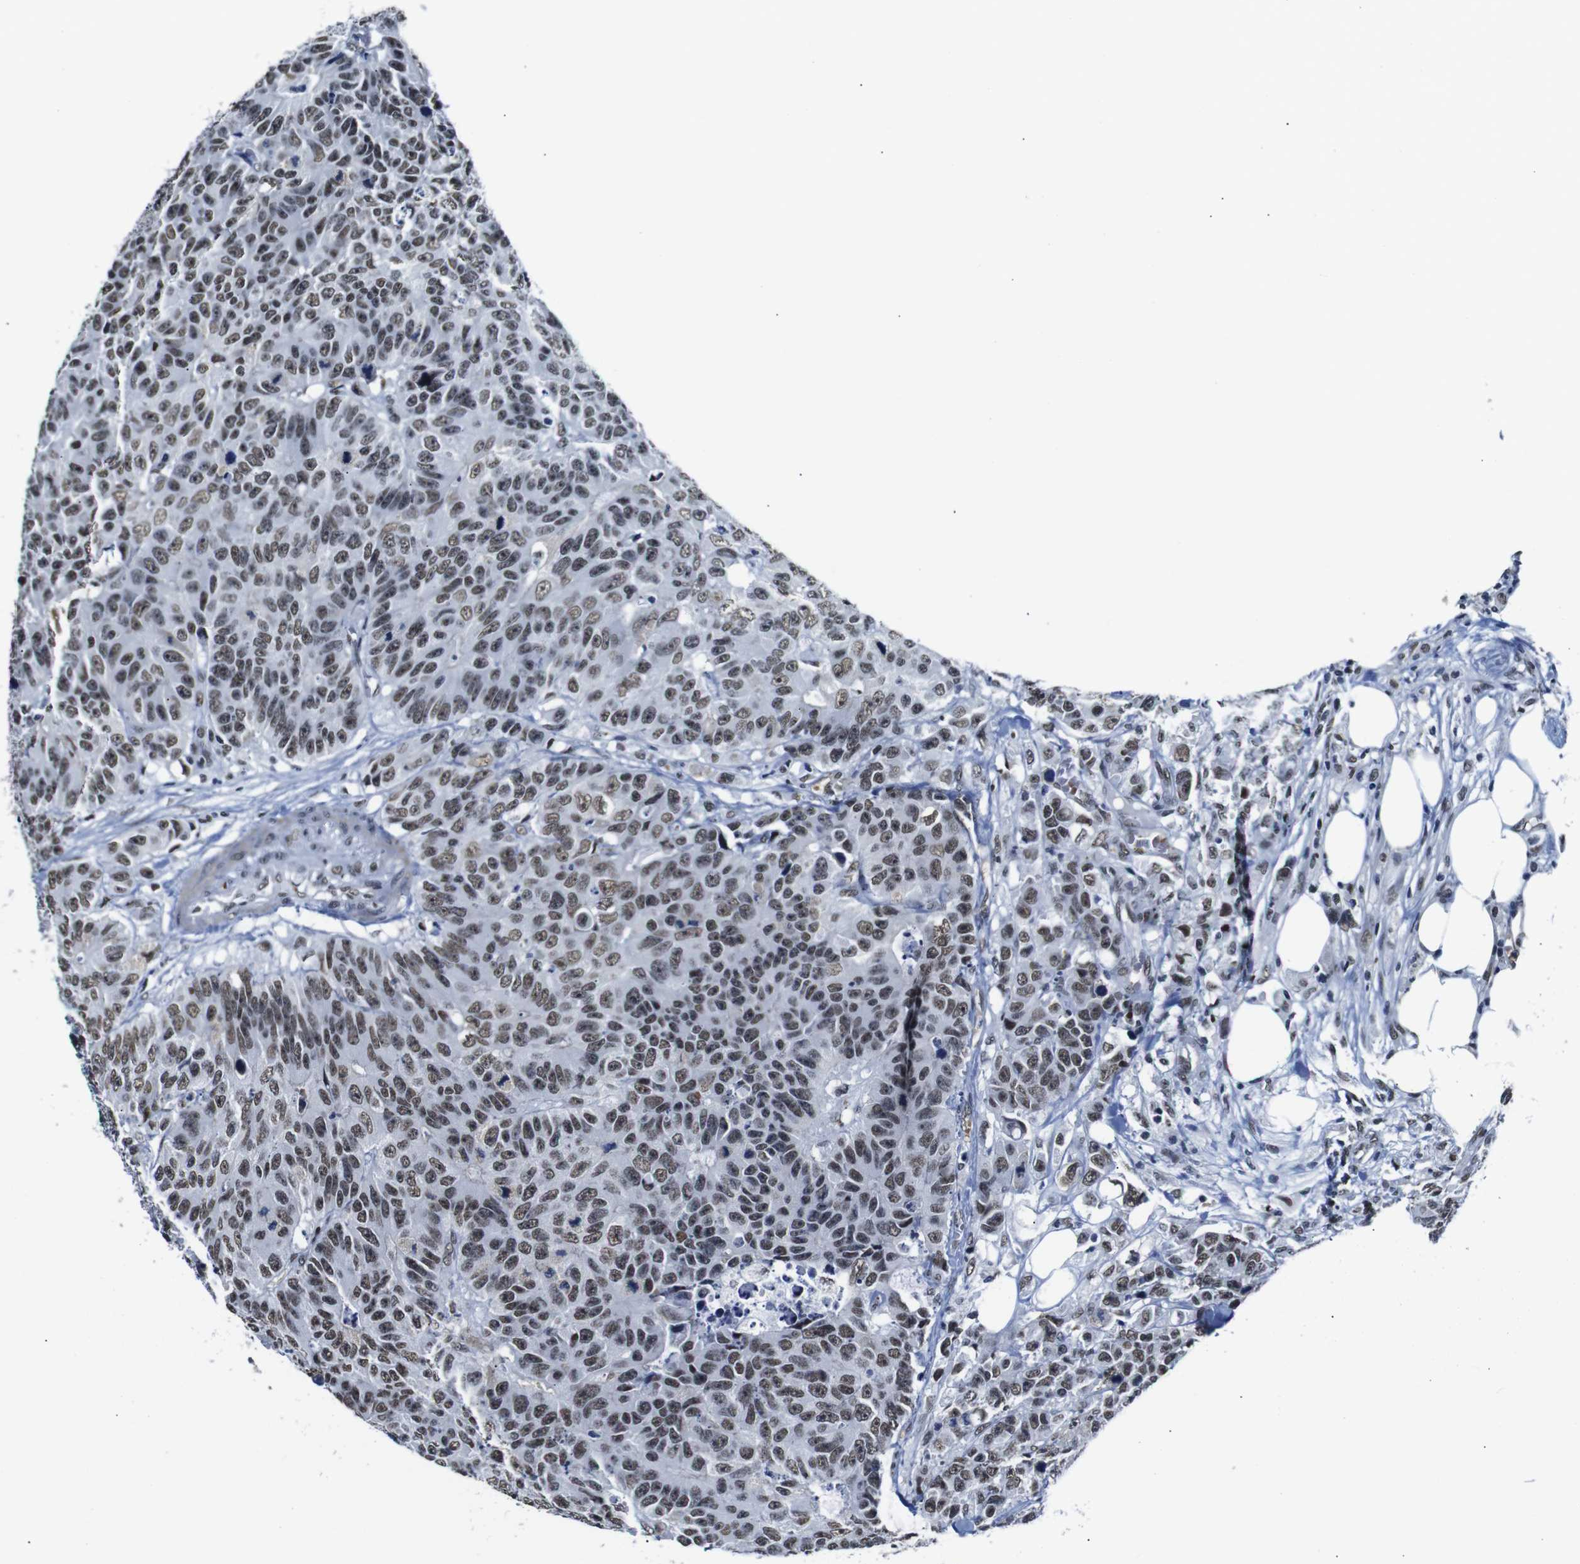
{"staining": {"intensity": "moderate", "quantity": ">75%", "location": "nuclear"}, "tissue": "colorectal cancer", "cell_type": "Tumor cells", "image_type": "cancer", "snomed": [{"axis": "morphology", "description": "Adenocarcinoma, NOS"}, {"axis": "topography", "description": "Colon"}], "caption": "Colorectal adenocarcinoma stained with a protein marker shows moderate staining in tumor cells.", "gene": "ILDR2", "patient": {"sex": "female", "age": 86}}